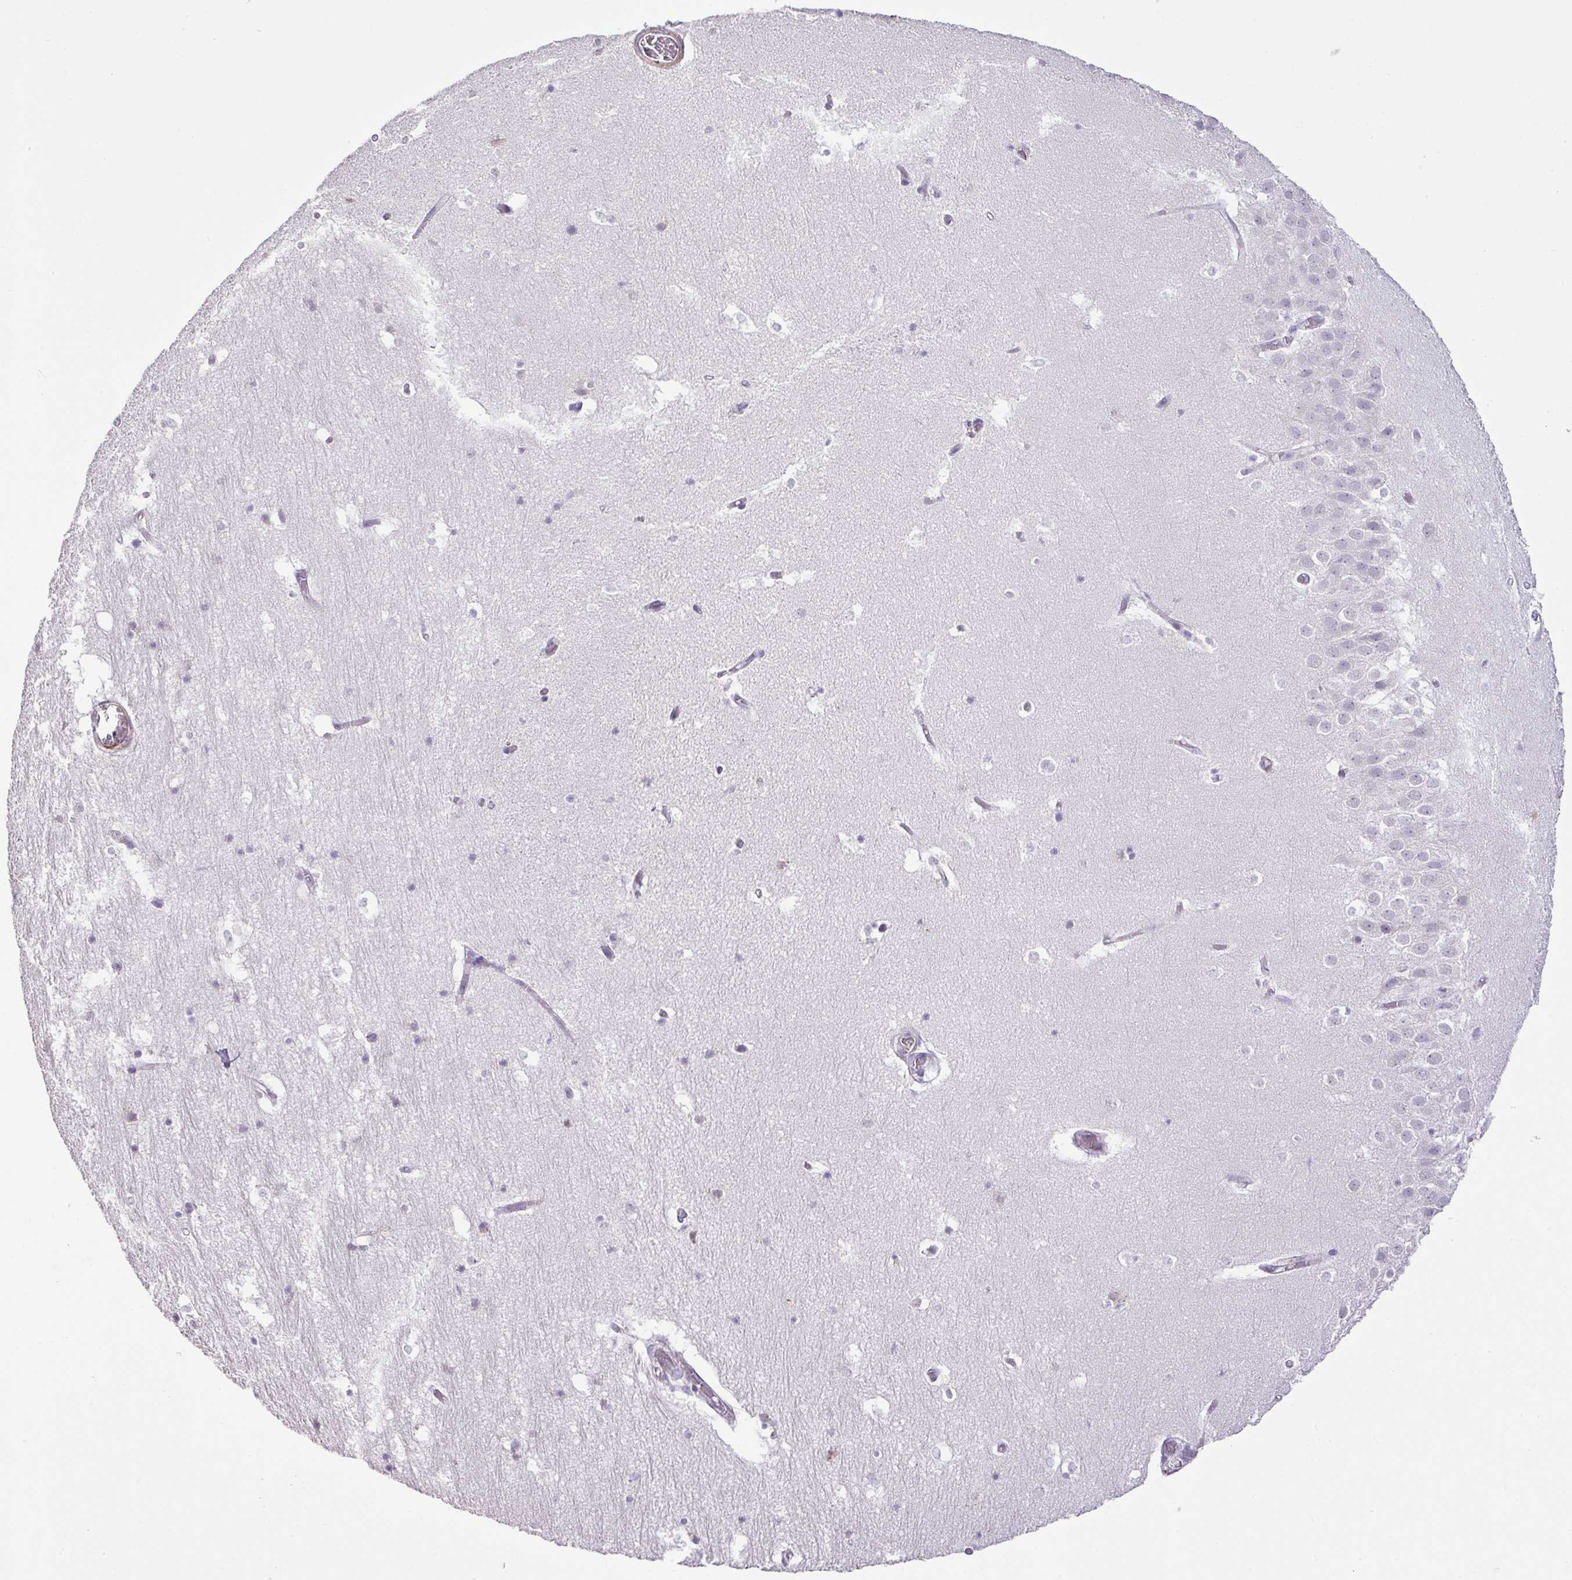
{"staining": {"intensity": "negative", "quantity": "none", "location": "none"}, "tissue": "hippocampus", "cell_type": "Glial cells", "image_type": "normal", "snomed": [{"axis": "morphology", "description": "Normal tissue, NOS"}, {"axis": "topography", "description": "Hippocampus"}], "caption": "Immunohistochemistry image of benign hippocampus: hippocampus stained with DAB reveals no significant protein staining in glial cells.", "gene": "DIP2A", "patient": {"sex": "female", "age": 52}}